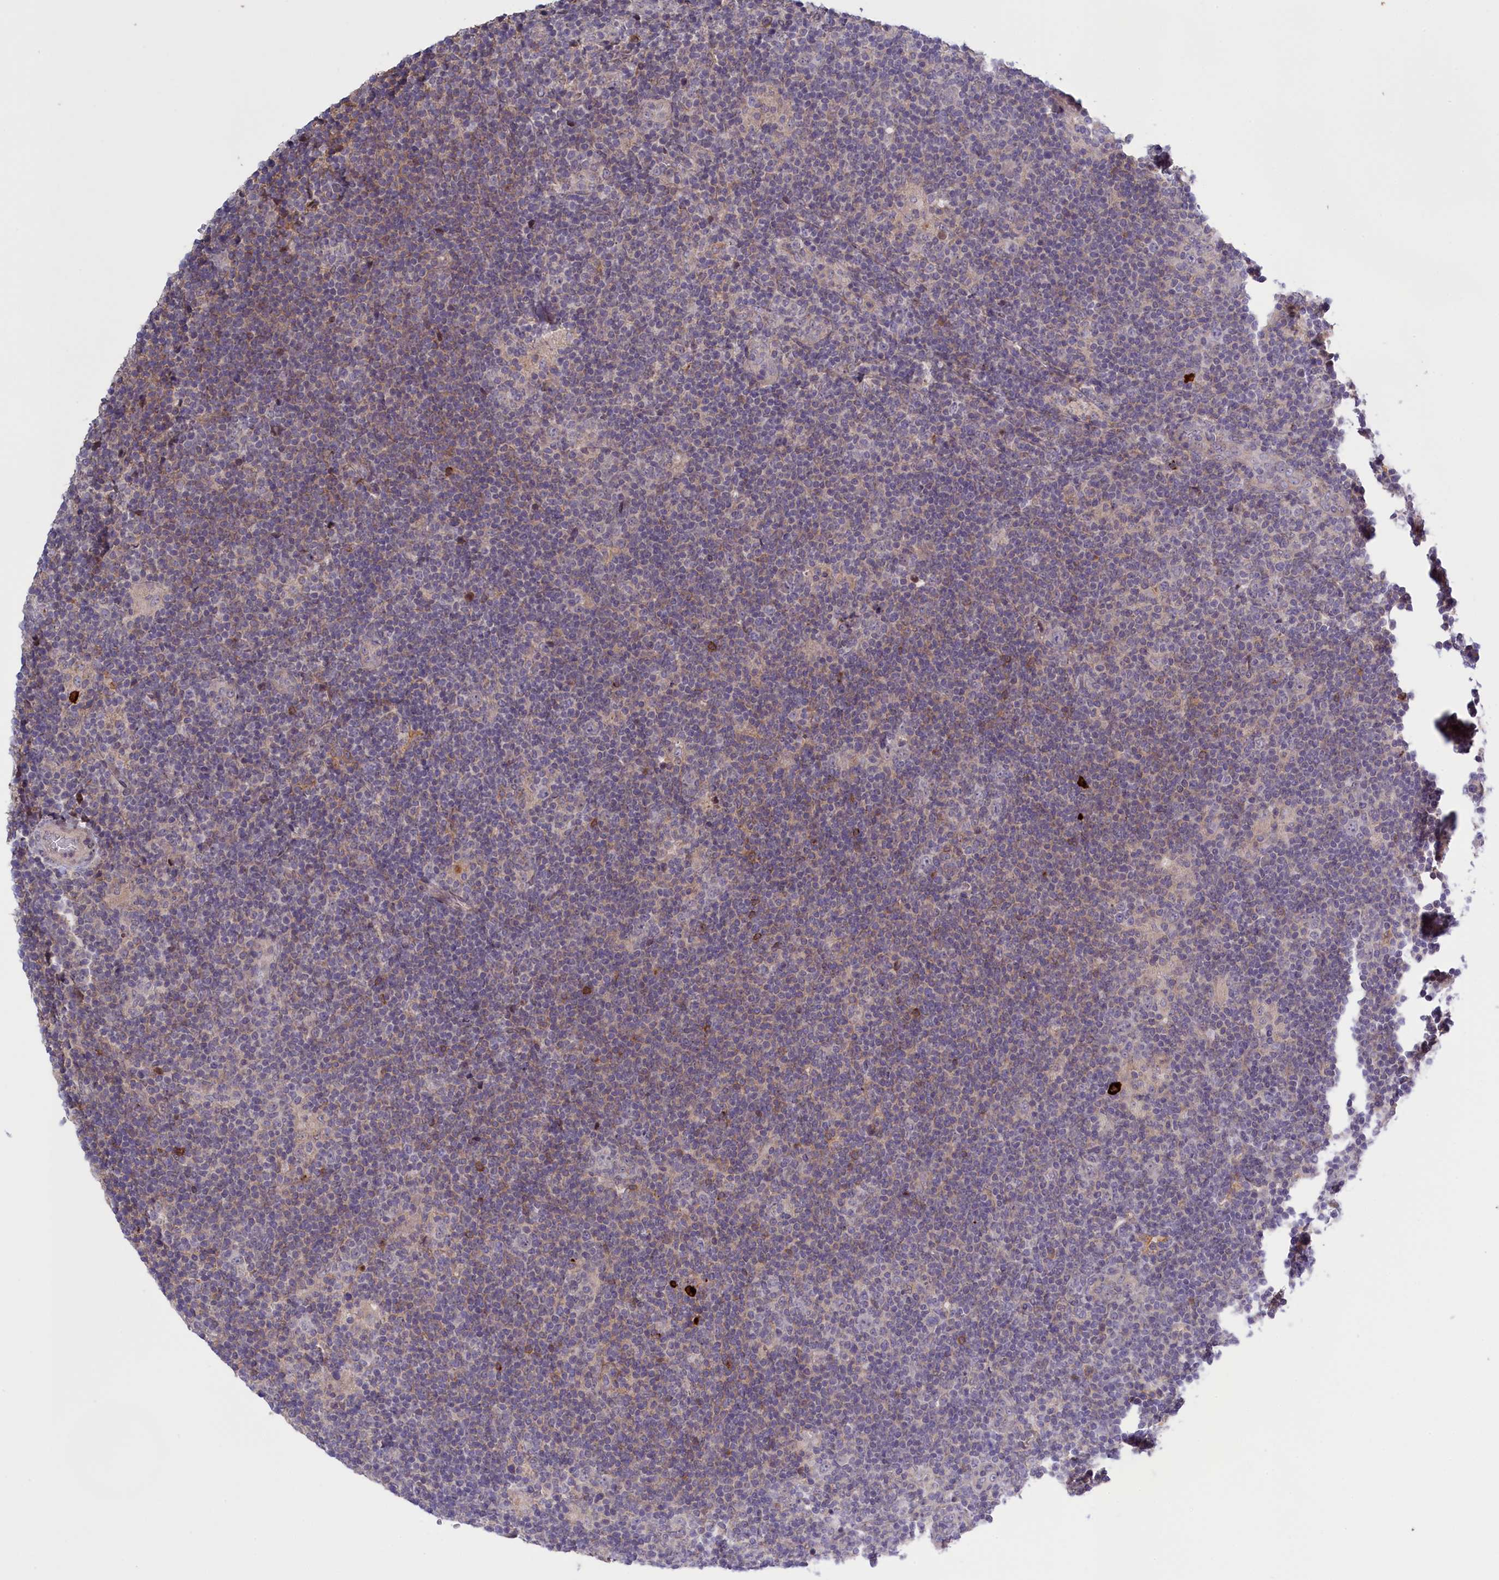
{"staining": {"intensity": "negative", "quantity": "none", "location": "none"}, "tissue": "lymphoma", "cell_type": "Tumor cells", "image_type": "cancer", "snomed": [{"axis": "morphology", "description": "Hodgkin's disease, NOS"}, {"axis": "topography", "description": "Lymph node"}], "caption": "The image shows no significant expression in tumor cells of Hodgkin's disease.", "gene": "RRAD", "patient": {"sex": "female", "age": 57}}